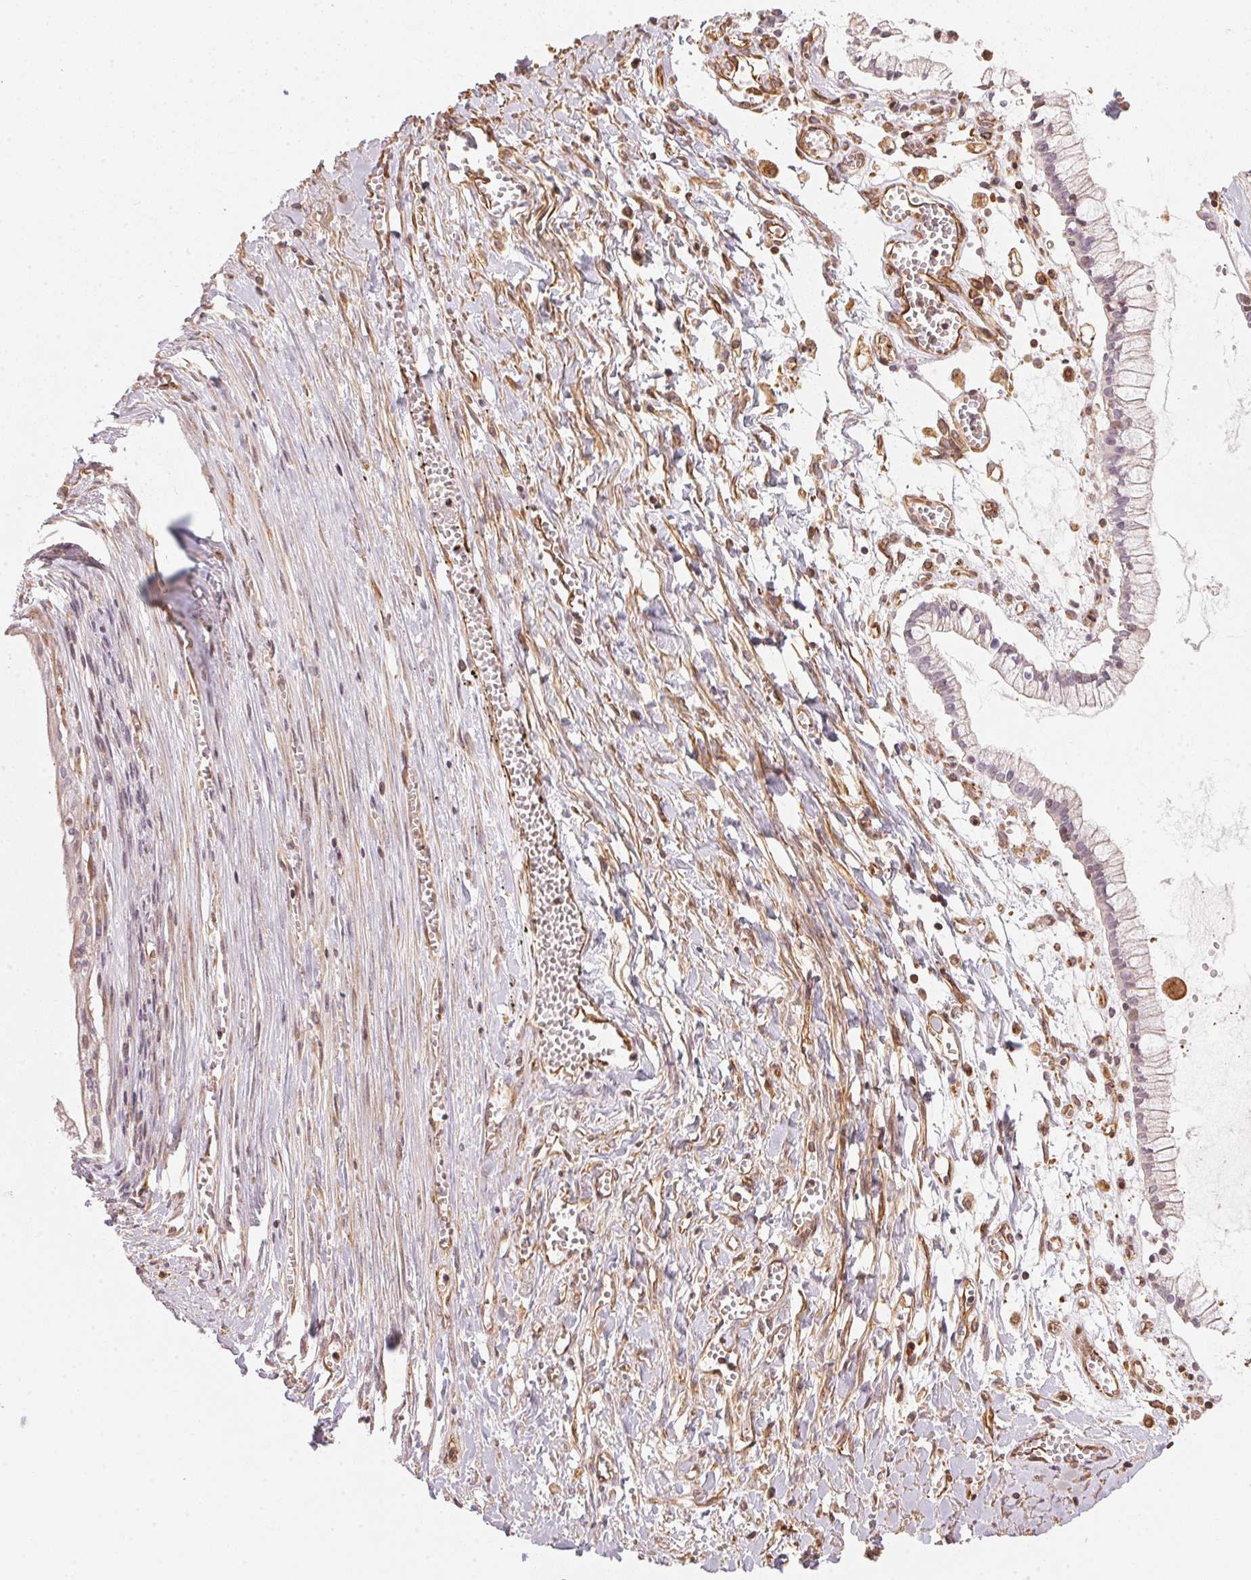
{"staining": {"intensity": "negative", "quantity": "none", "location": "none"}, "tissue": "ovarian cancer", "cell_type": "Tumor cells", "image_type": "cancer", "snomed": [{"axis": "morphology", "description": "Cystadenocarcinoma, mucinous, NOS"}, {"axis": "topography", "description": "Ovary"}], "caption": "An IHC photomicrograph of mucinous cystadenocarcinoma (ovarian) is shown. There is no staining in tumor cells of mucinous cystadenocarcinoma (ovarian).", "gene": "FOXR2", "patient": {"sex": "female", "age": 67}}